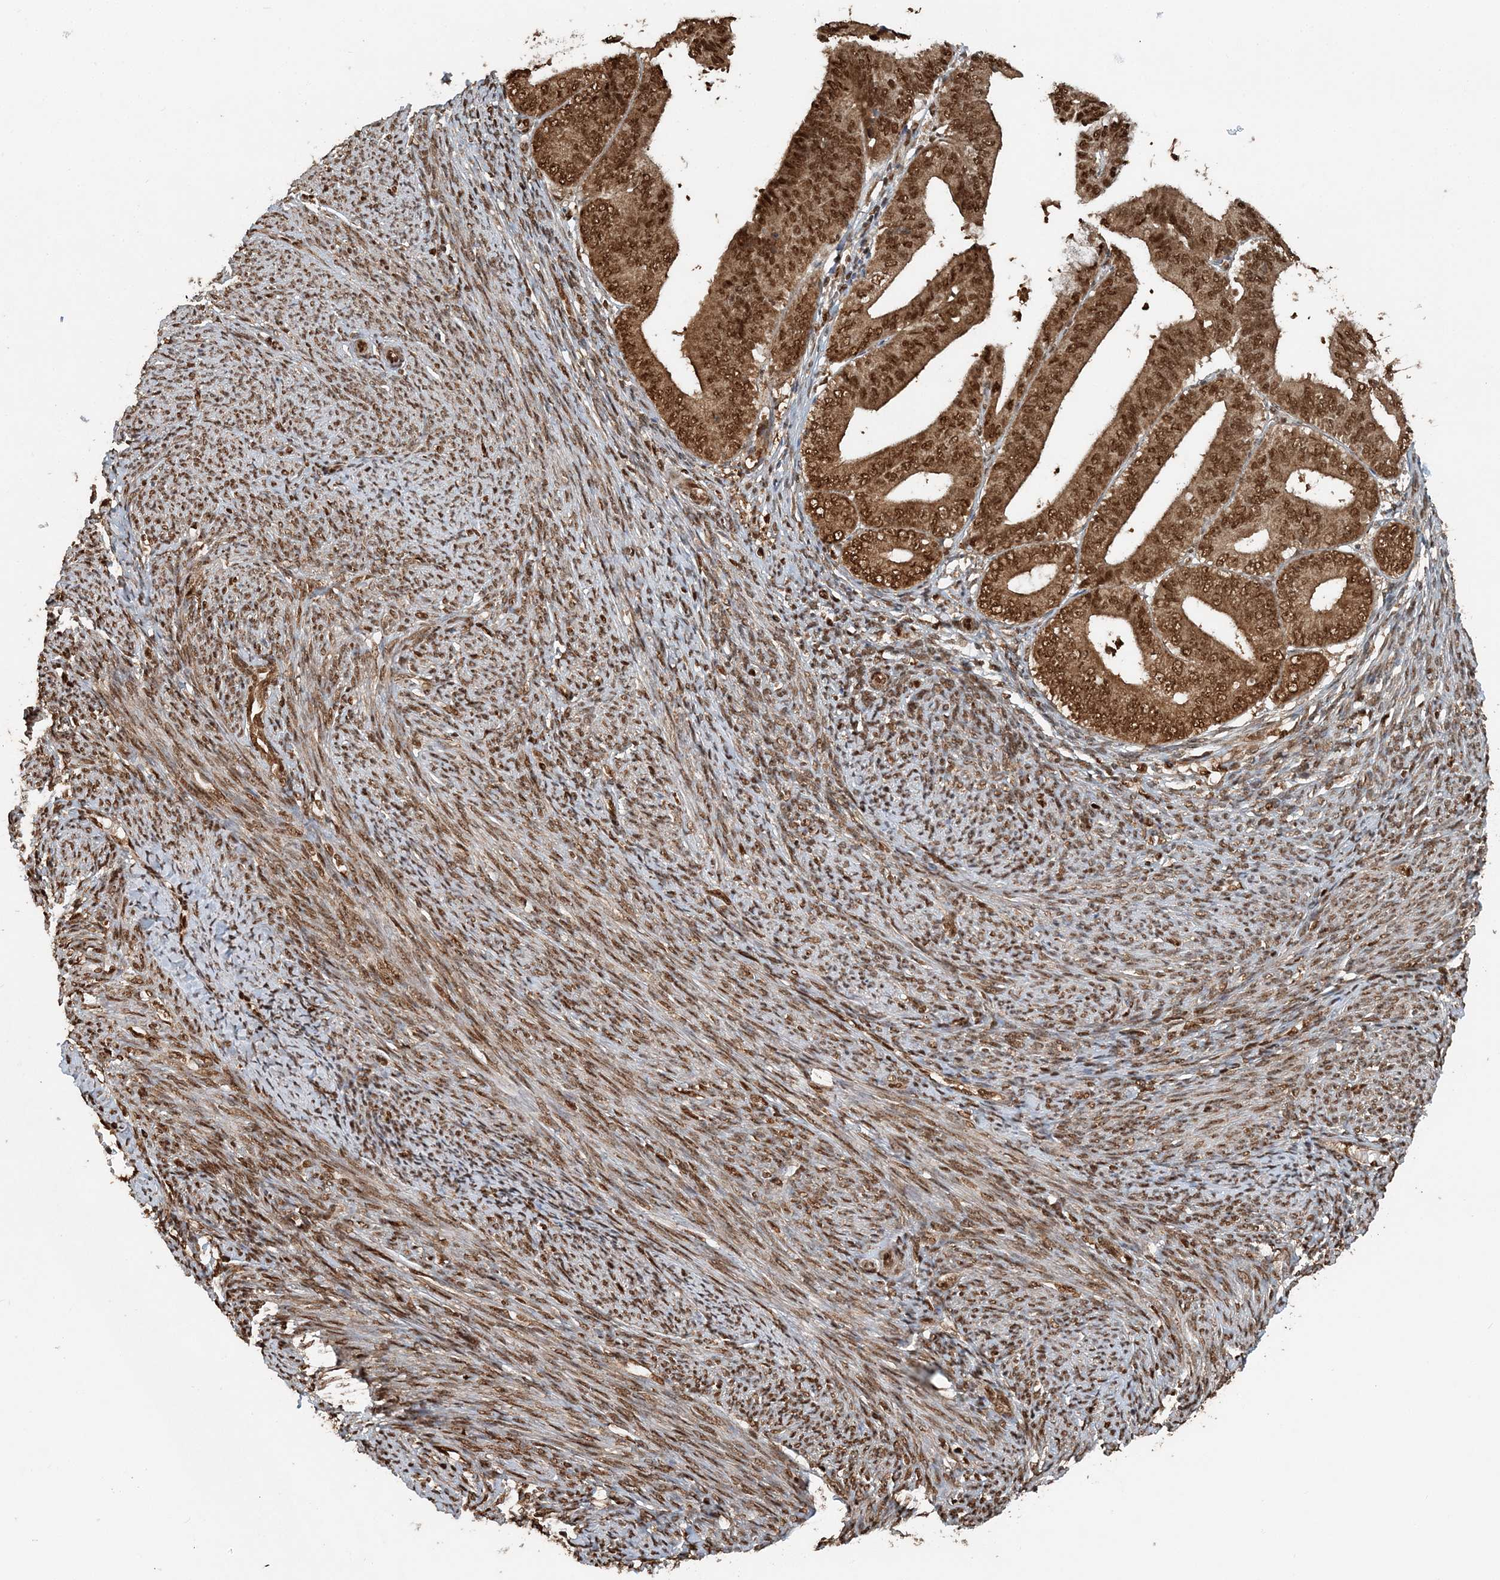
{"staining": {"intensity": "moderate", "quantity": ">75%", "location": "cytoplasmic/membranous,nuclear"}, "tissue": "endometrial cancer", "cell_type": "Tumor cells", "image_type": "cancer", "snomed": [{"axis": "morphology", "description": "Adenocarcinoma, NOS"}, {"axis": "topography", "description": "Endometrium"}], "caption": "Approximately >75% of tumor cells in endometrial adenocarcinoma reveal moderate cytoplasmic/membranous and nuclear protein staining as visualized by brown immunohistochemical staining.", "gene": "ARHGAP35", "patient": {"sex": "female", "age": 63}}